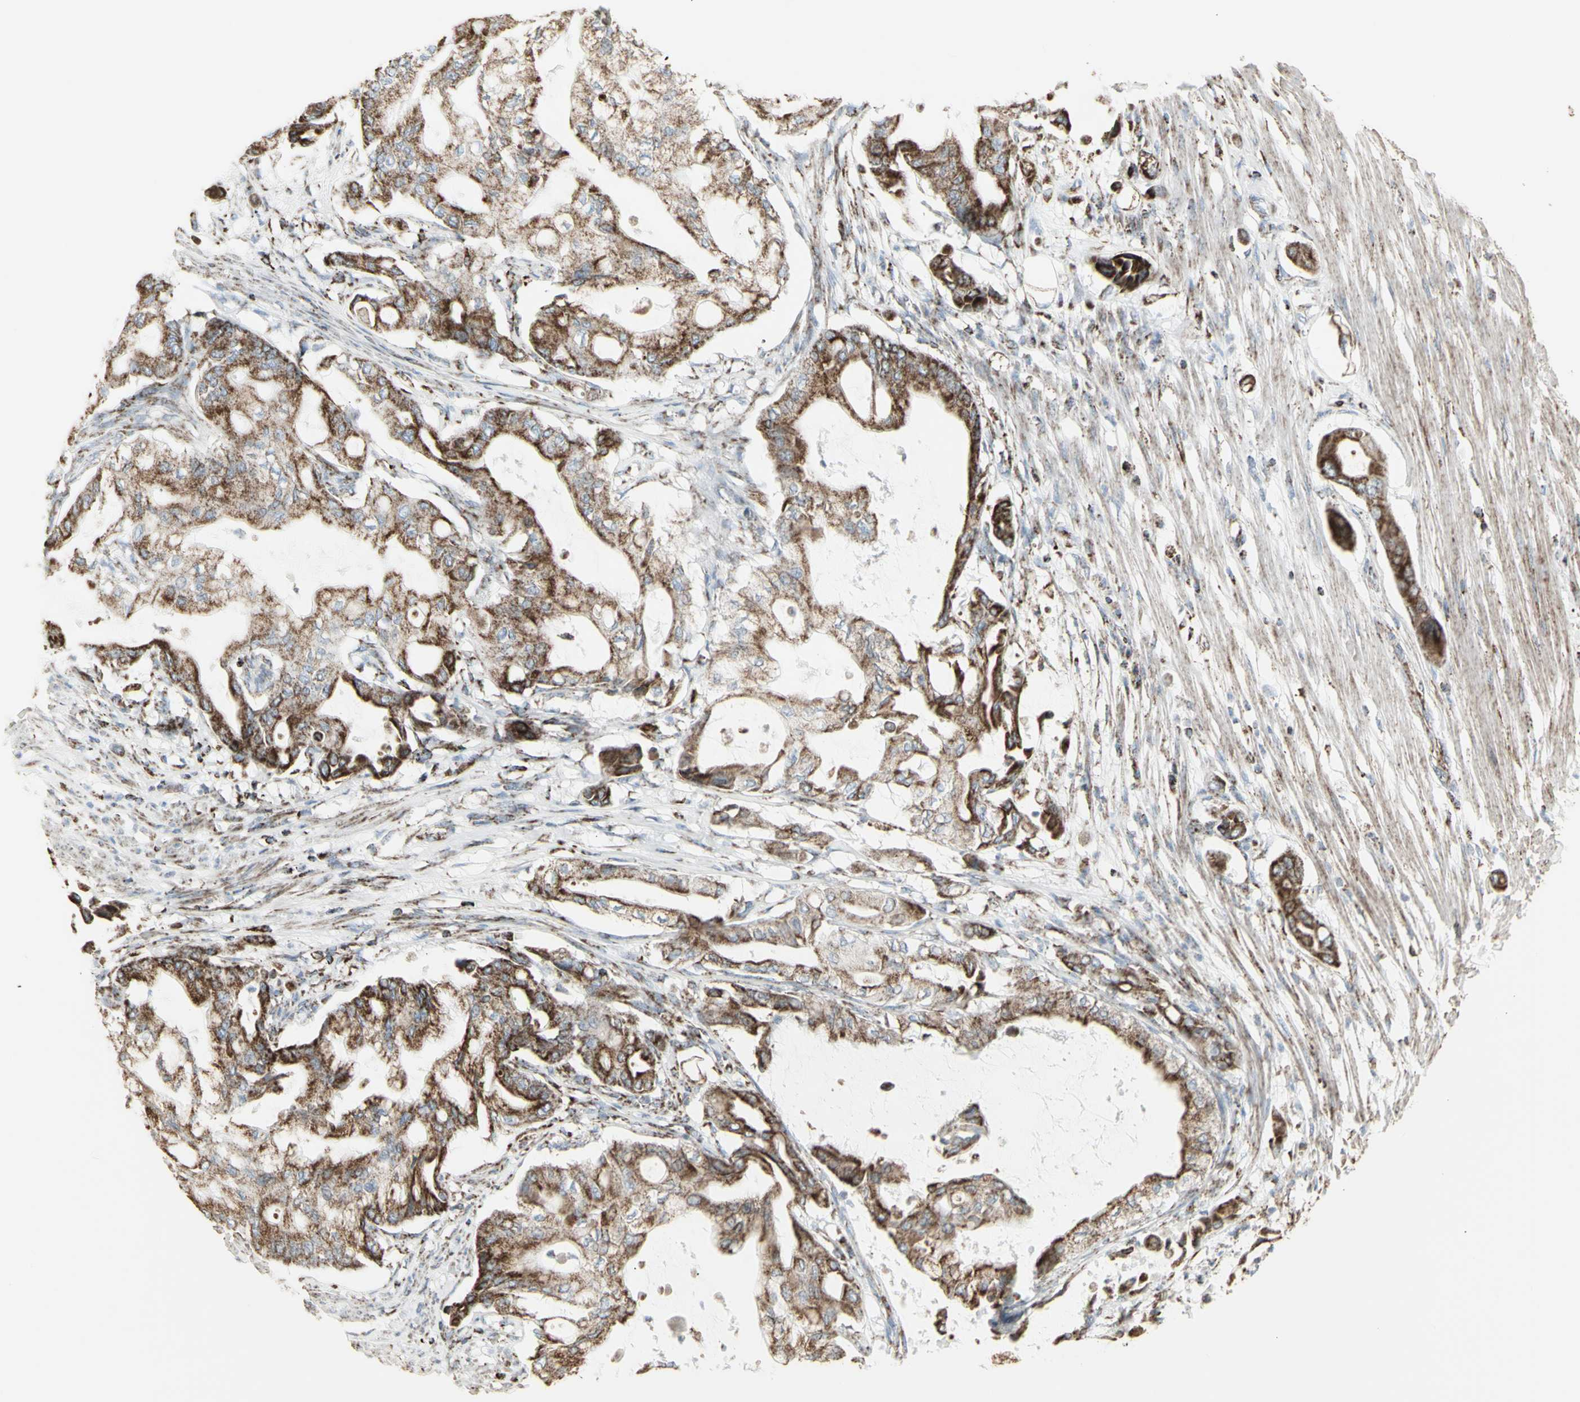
{"staining": {"intensity": "moderate", "quantity": ">75%", "location": "cytoplasmic/membranous"}, "tissue": "pancreatic cancer", "cell_type": "Tumor cells", "image_type": "cancer", "snomed": [{"axis": "morphology", "description": "Adenocarcinoma, NOS"}, {"axis": "morphology", "description": "Adenocarcinoma, metastatic, NOS"}, {"axis": "topography", "description": "Lymph node"}, {"axis": "topography", "description": "Pancreas"}, {"axis": "topography", "description": "Duodenum"}], "caption": "A photomicrograph of human adenocarcinoma (pancreatic) stained for a protein reveals moderate cytoplasmic/membranous brown staining in tumor cells.", "gene": "PLGRKT", "patient": {"sex": "female", "age": 64}}